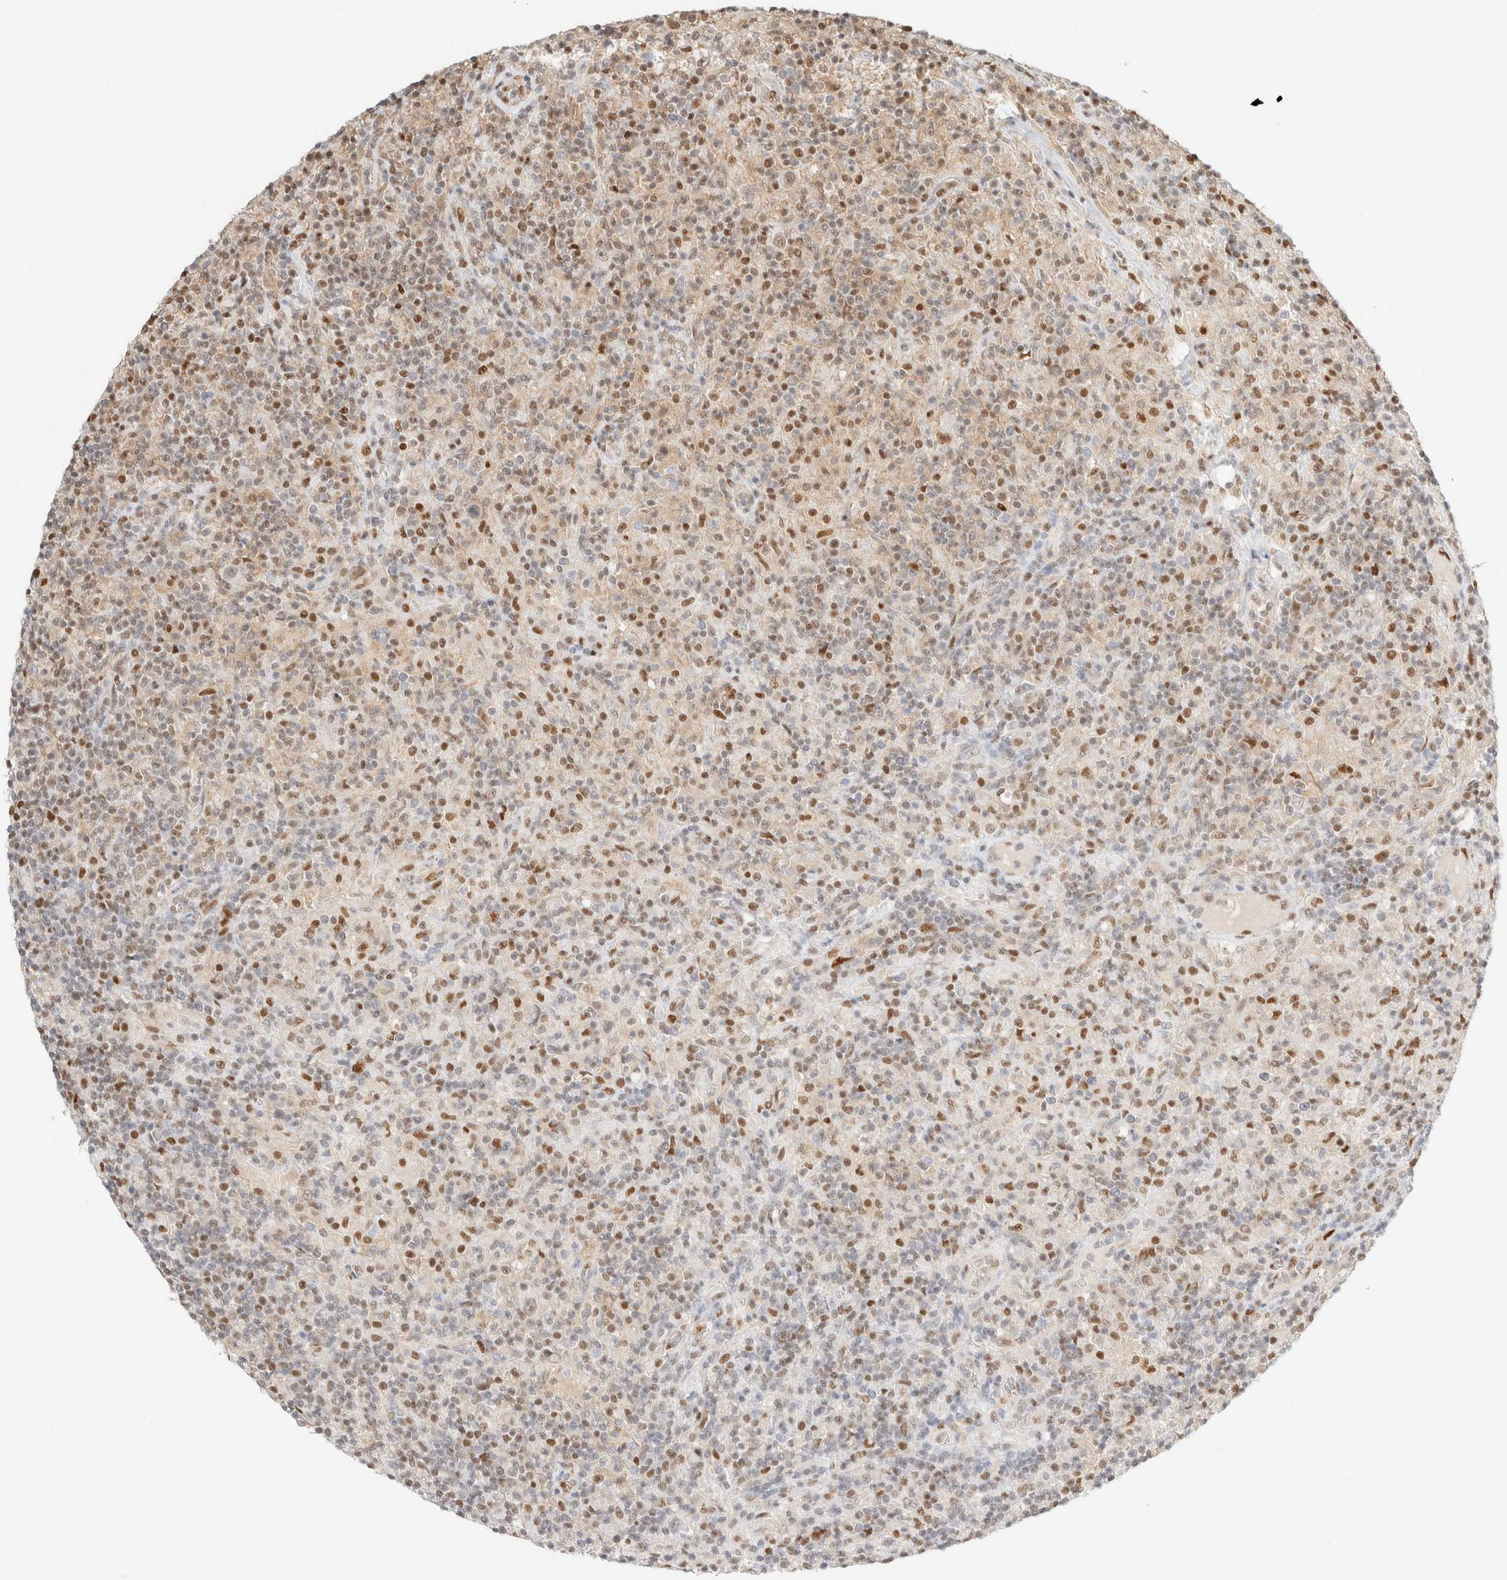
{"staining": {"intensity": "moderate", "quantity": ">75%", "location": "nuclear"}, "tissue": "lymphoma", "cell_type": "Tumor cells", "image_type": "cancer", "snomed": [{"axis": "morphology", "description": "Hodgkin's disease, NOS"}, {"axis": "topography", "description": "Lymph node"}], "caption": "Hodgkin's disease stained with a protein marker shows moderate staining in tumor cells.", "gene": "DDB2", "patient": {"sex": "male", "age": 70}}